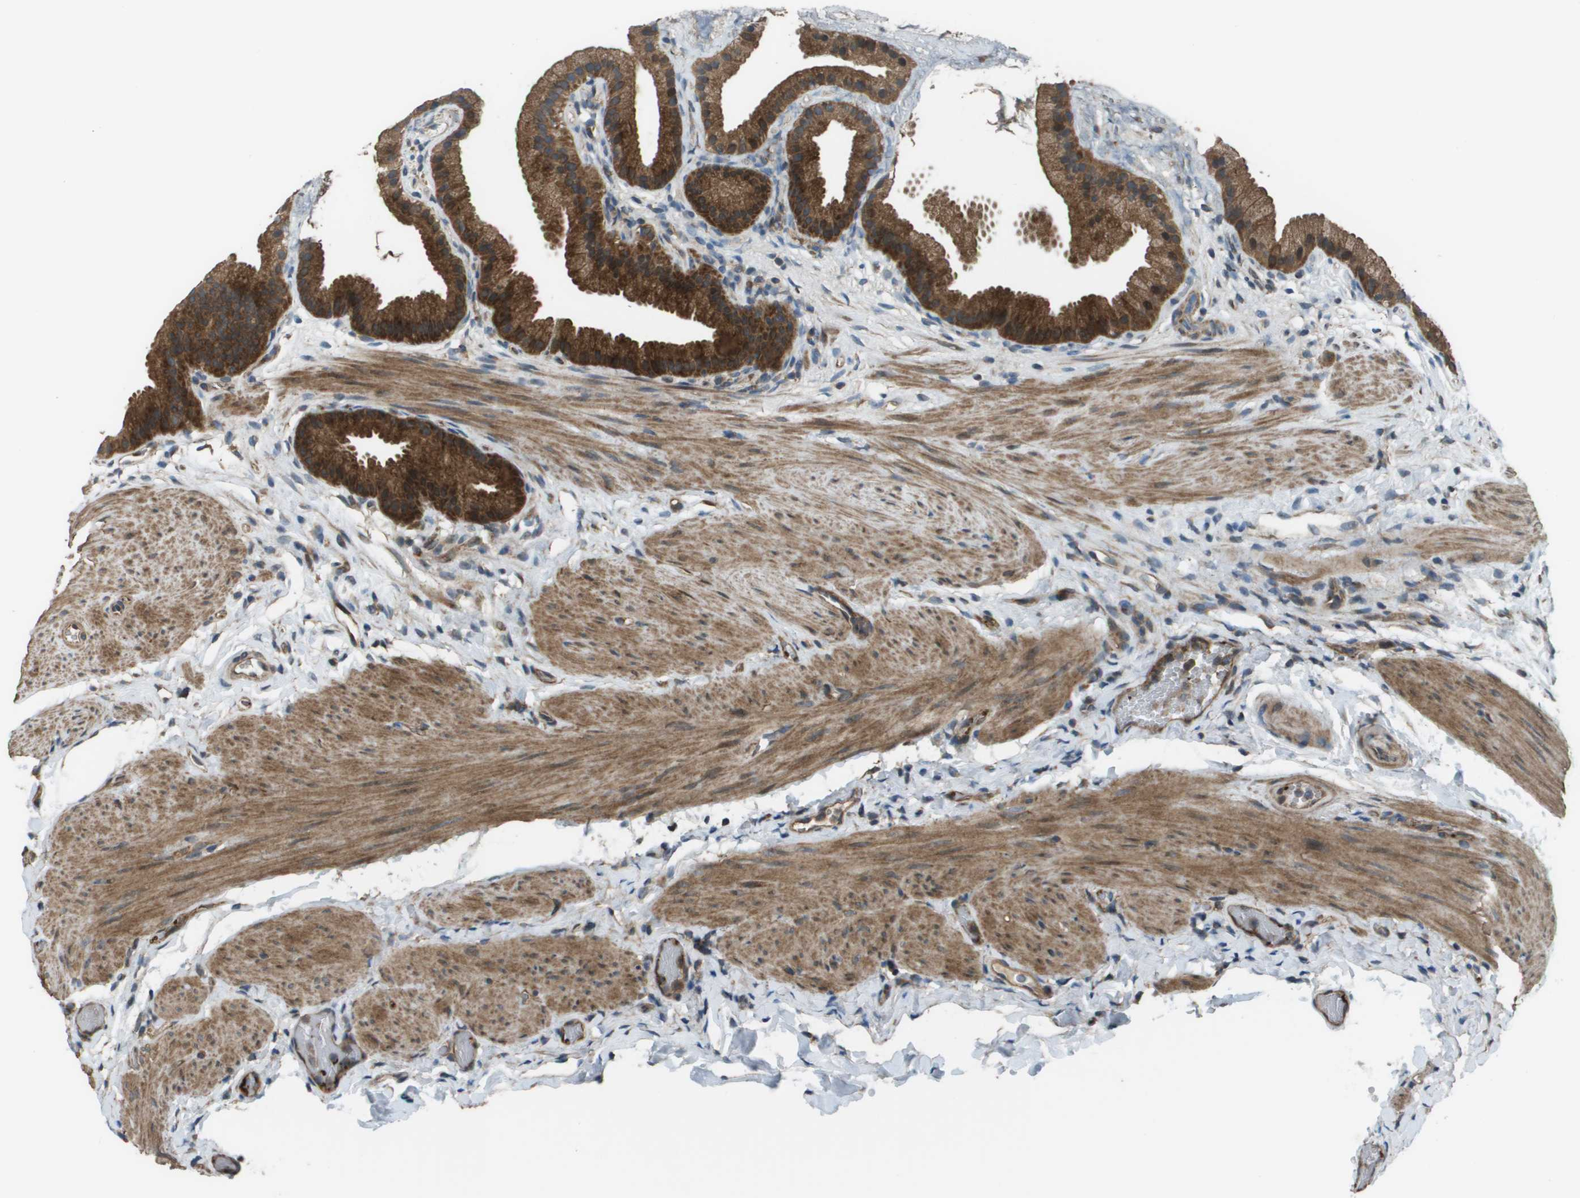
{"staining": {"intensity": "strong", "quantity": ">75%", "location": "cytoplasmic/membranous"}, "tissue": "gallbladder", "cell_type": "Glandular cells", "image_type": "normal", "snomed": [{"axis": "morphology", "description": "Normal tissue, NOS"}, {"axis": "topography", "description": "Gallbladder"}], "caption": "There is high levels of strong cytoplasmic/membranous expression in glandular cells of benign gallbladder, as demonstrated by immunohistochemical staining (brown color).", "gene": "PLPBP", "patient": {"sex": "female", "age": 64}}